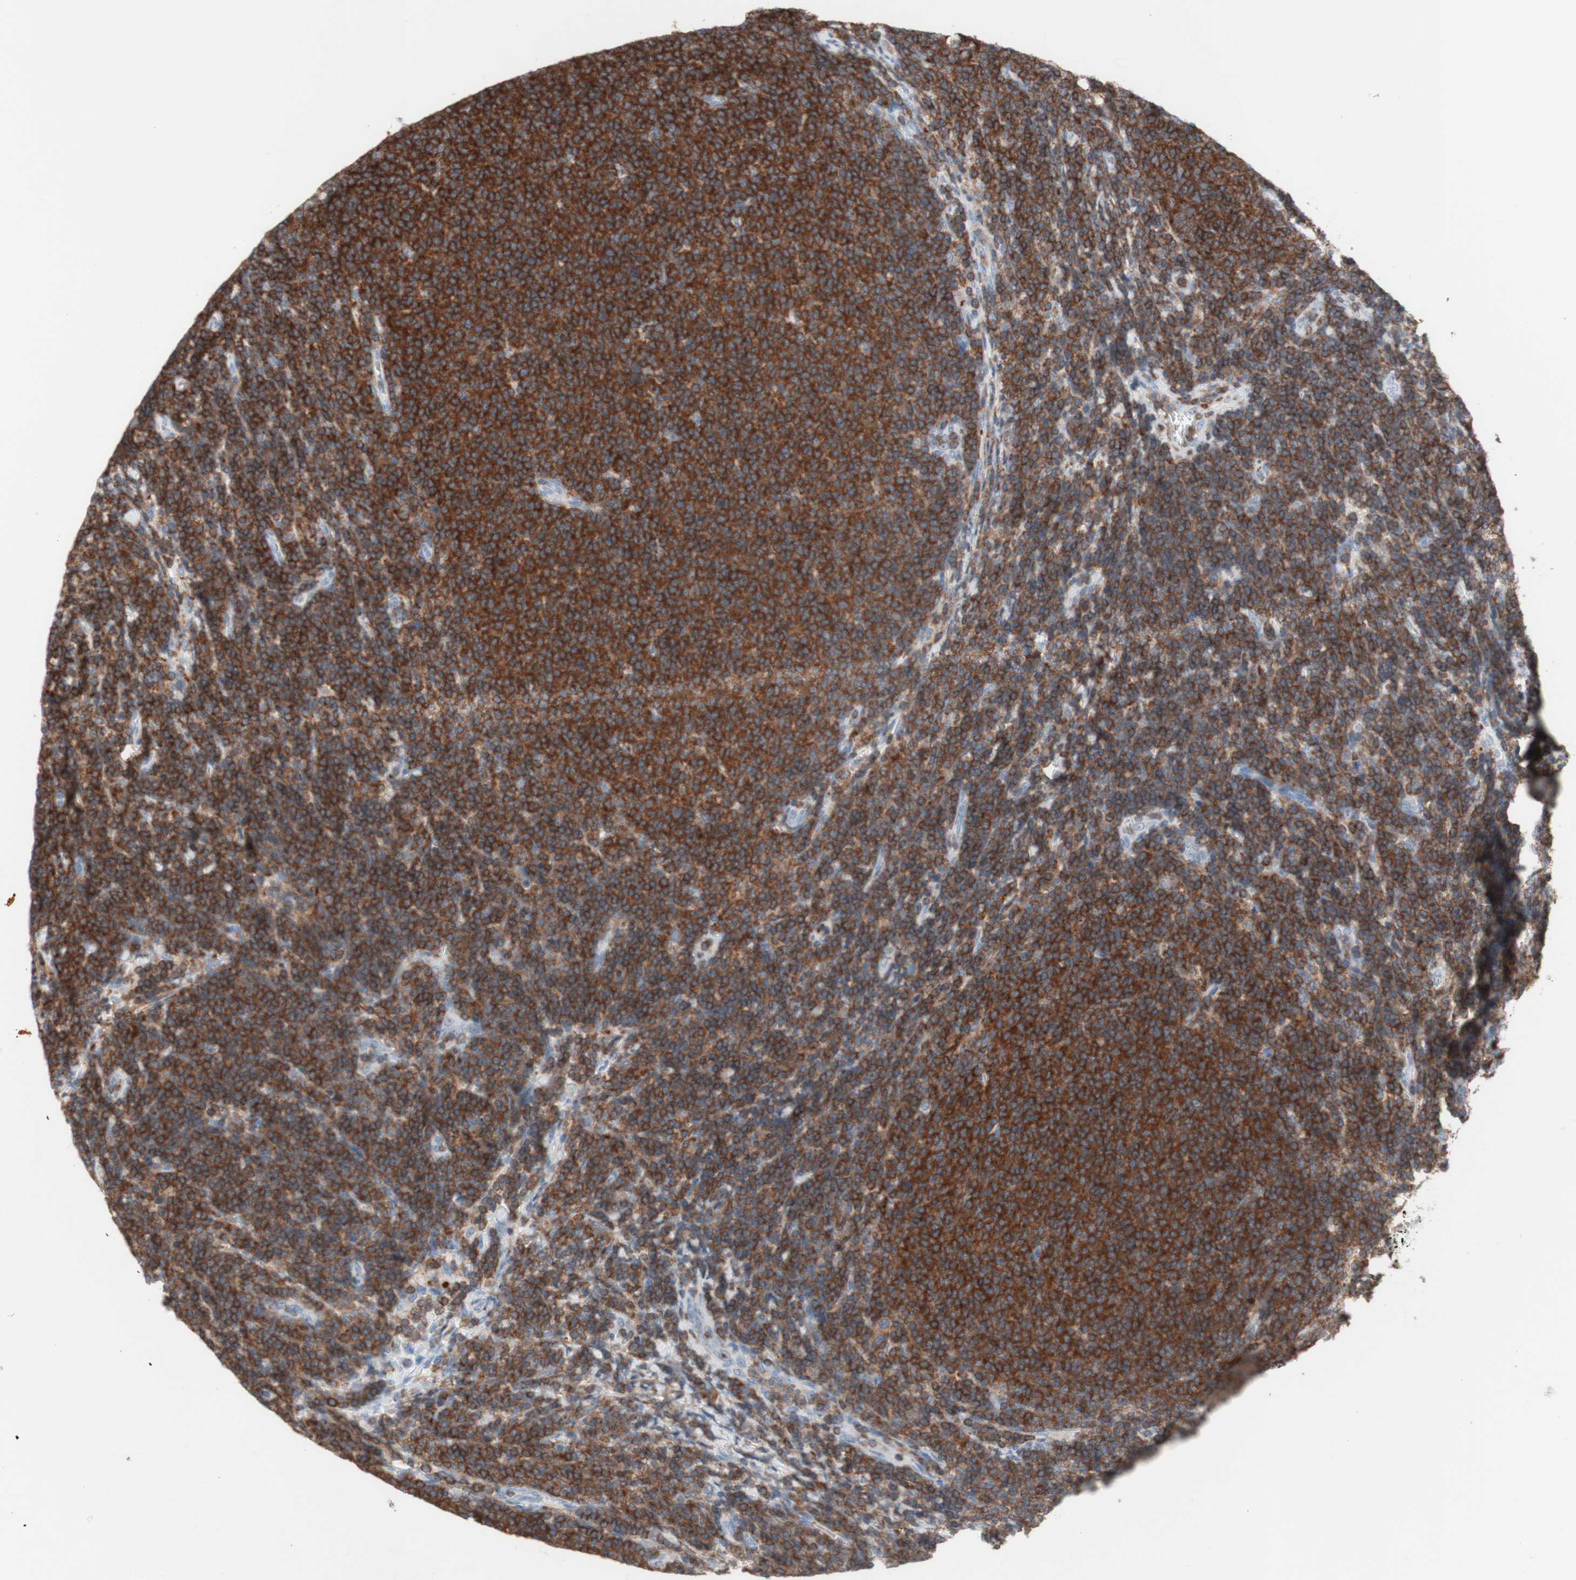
{"staining": {"intensity": "strong", "quantity": ">75%", "location": "cytoplasmic/membranous"}, "tissue": "lymphoma", "cell_type": "Tumor cells", "image_type": "cancer", "snomed": [{"axis": "morphology", "description": "Malignant lymphoma, non-Hodgkin's type, Low grade"}, {"axis": "topography", "description": "Lymph node"}], "caption": "An immunohistochemistry histopathology image of neoplastic tissue is shown. Protein staining in brown highlights strong cytoplasmic/membranous positivity in lymphoma within tumor cells.", "gene": "SPINK6", "patient": {"sex": "male", "age": 66}}